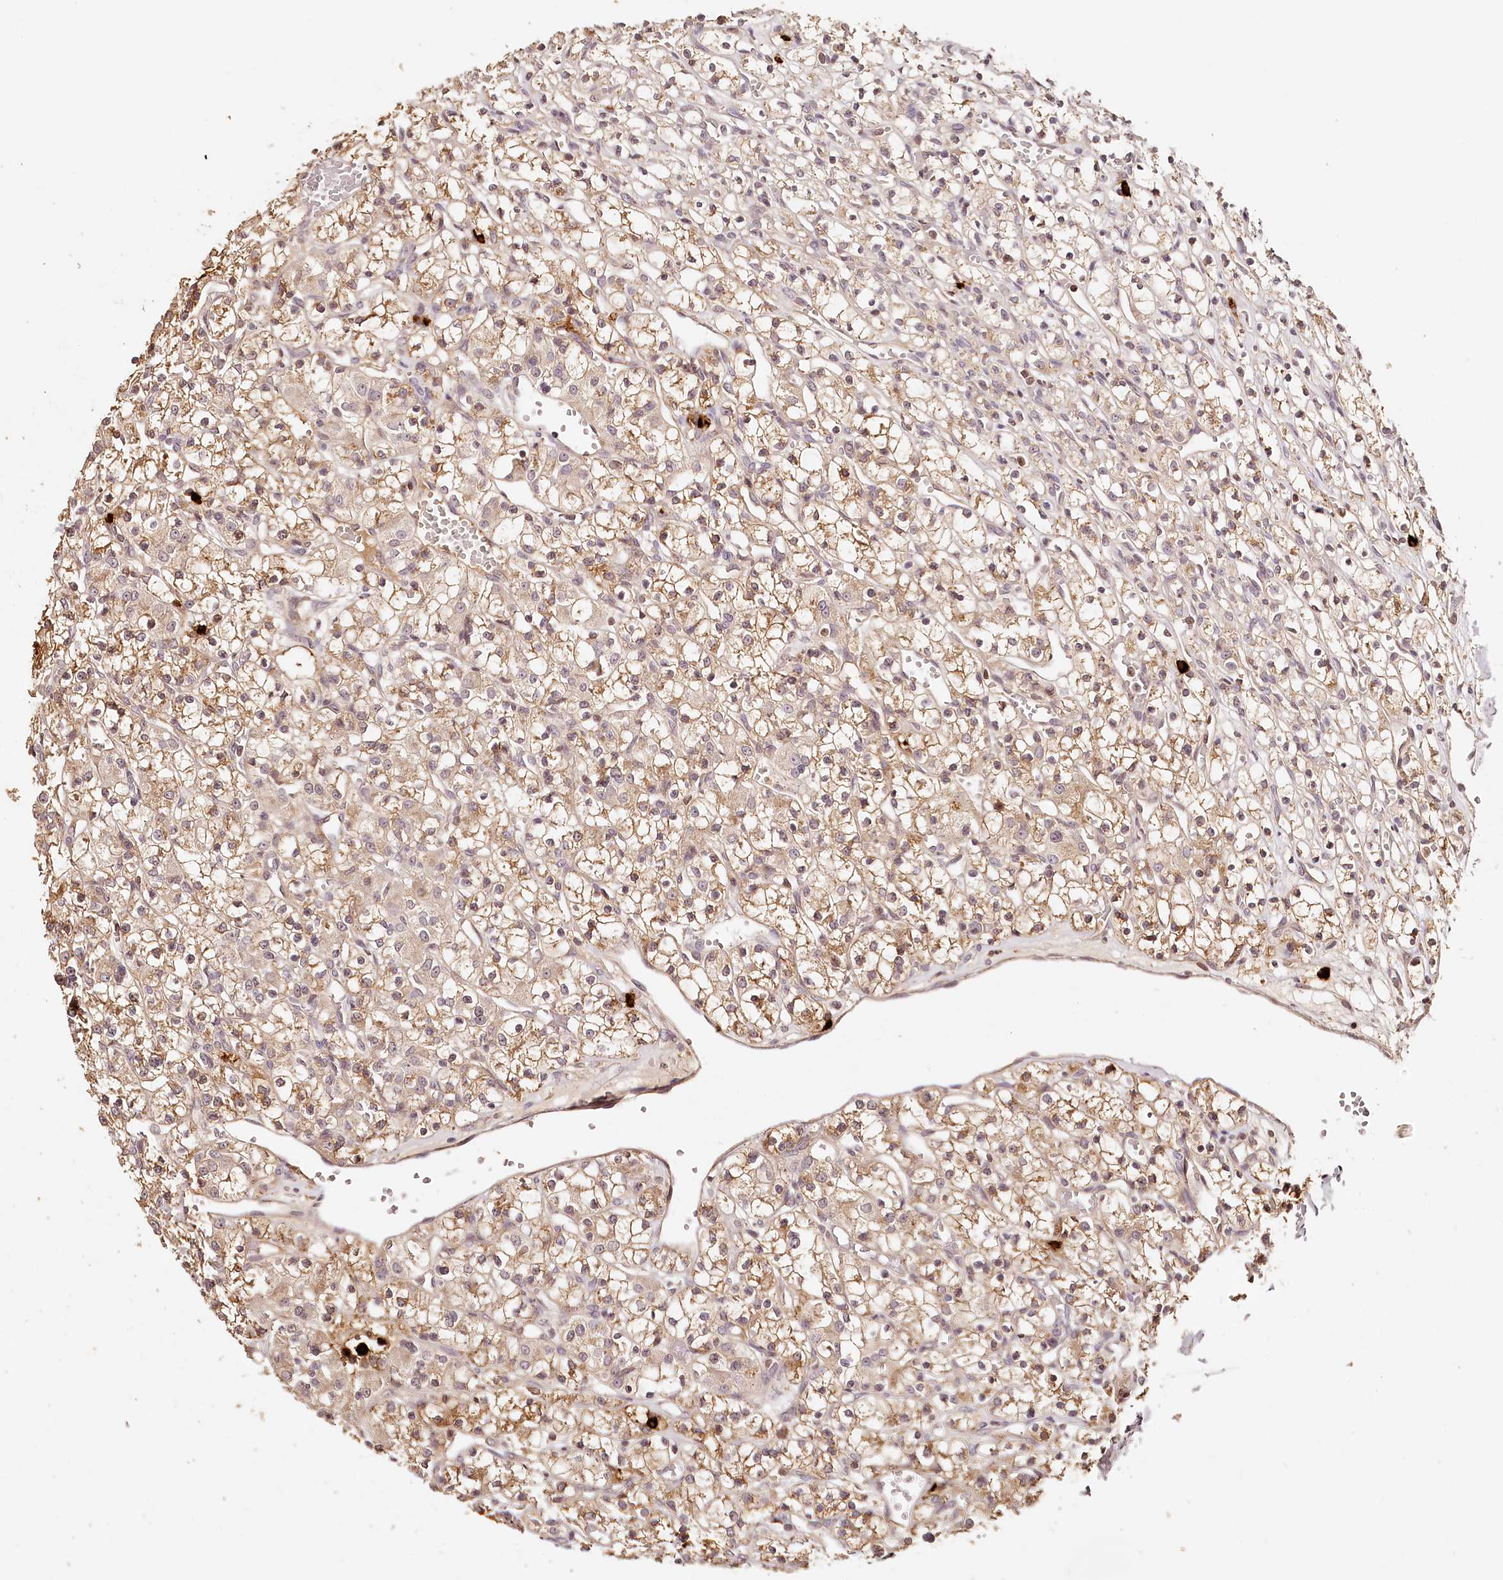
{"staining": {"intensity": "weak", "quantity": ">75%", "location": "cytoplasmic/membranous"}, "tissue": "renal cancer", "cell_type": "Tumor cells", "image_type": "cancer", "snomed": [{"axis": "morphology", "description": "Adenocarcinoma, NOS"}, {"axis": "topography", "description": "Kidney"}], "caption": "Immunohistochemical staining of renal cancer reveals low levels of weak cytoplasmic/membranous protein staining in approximately >75% of tumor cells.", "gene": "SYNGR1", "patient": {"sex": "female", "age": 59}}